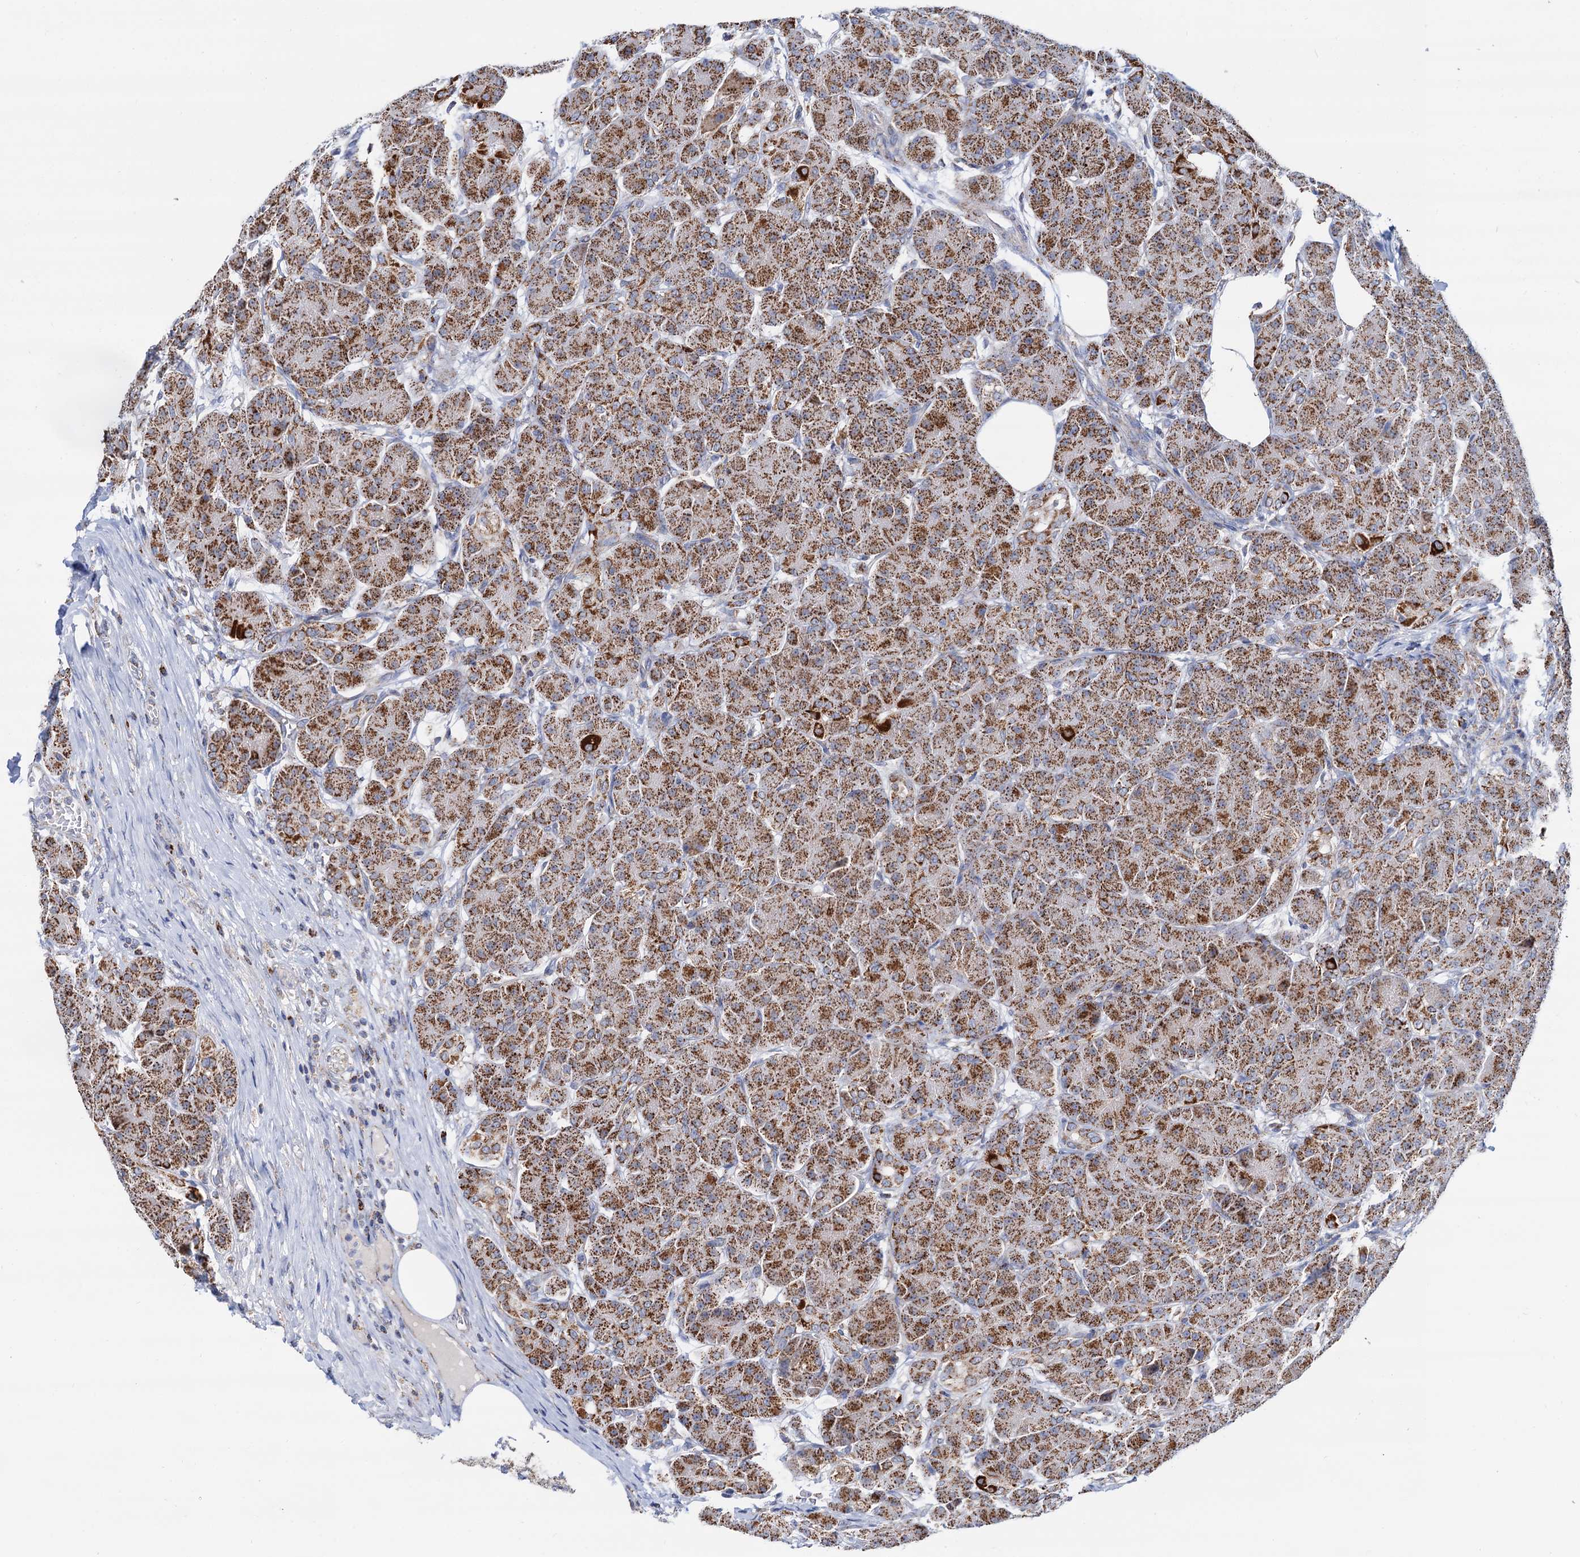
{"staining": {"intensity": "strong", "quantity": ">75%", "location": "cytoplasmic/membranous"}, "tissue": "pancreas", "cell_type": "Exocrine glandular cells", "image_type": "normal", "snomed": [{"axis": "morphology", "description": "Normal tissue, NOS"}, {"axis": "topography", "description": "Pancreas"}], "caption": "Immunohistochemical staining of normal pancreas displays high levels of strong cytoplasmic/membranous expression in about >75% of exocrine glandular cells.", "gene": "C2CD3", "patient": {"sex": "male", "age": 63}}